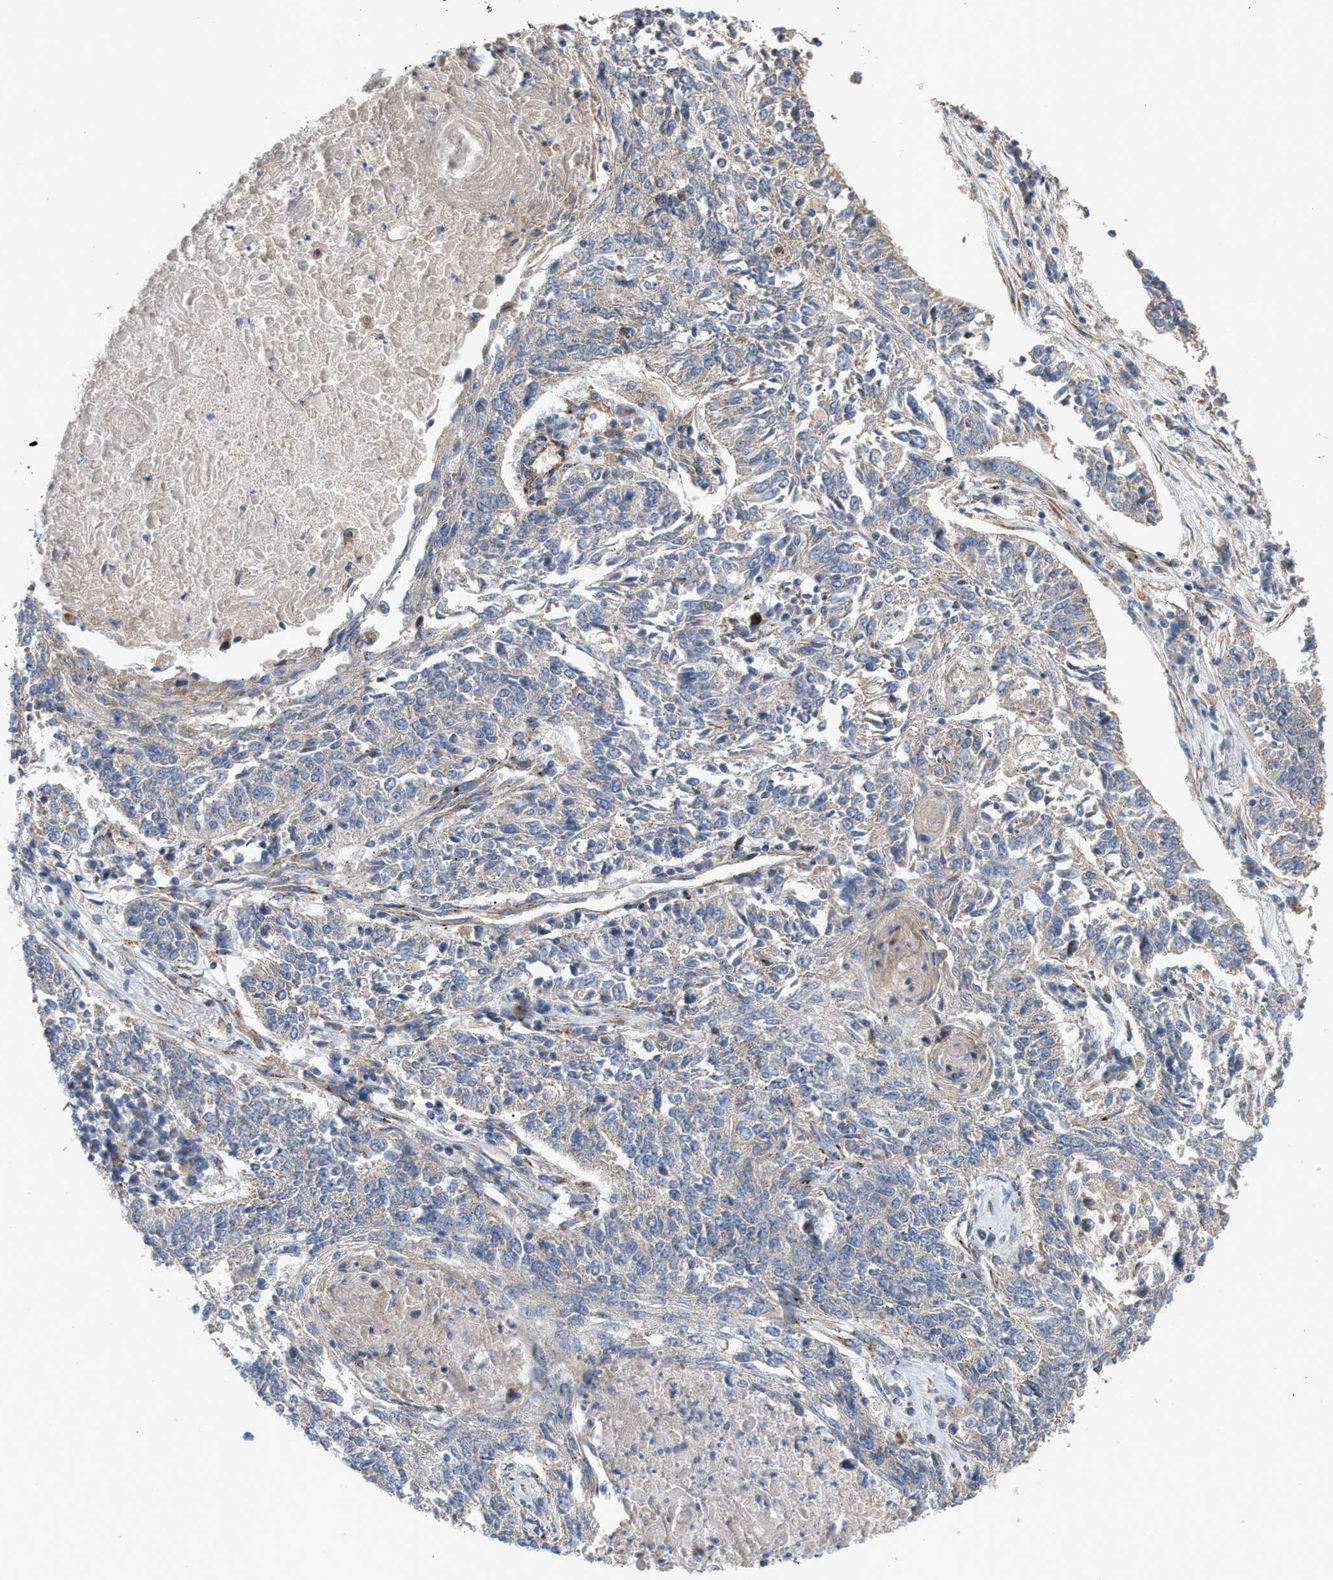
{"staining": {"intensity": "negative", "quantity": "none", "location": "none"}, "tissue": "lung cancer", "cell_type": "Tumor cells", "image_type": "cancer", "snomed": [{"axis": "morphology", "description": "Normal tissue, NOS"}, {"axis": "morphology", "description": "Squamous cell carcinoma, NOS"}, {"axis": "topography", "description": "Cartilage tissue"}, {"axis": "topography", "description": "Bronchus"}, {"axis": "topography", "description": "Lung"}], "caption": "A histopathology image of human squamous cell carcinoma (lung) is negative for staining in tumor cells.", "gene": "OXSM", "patient": {"sex": "female", "age": 49}}